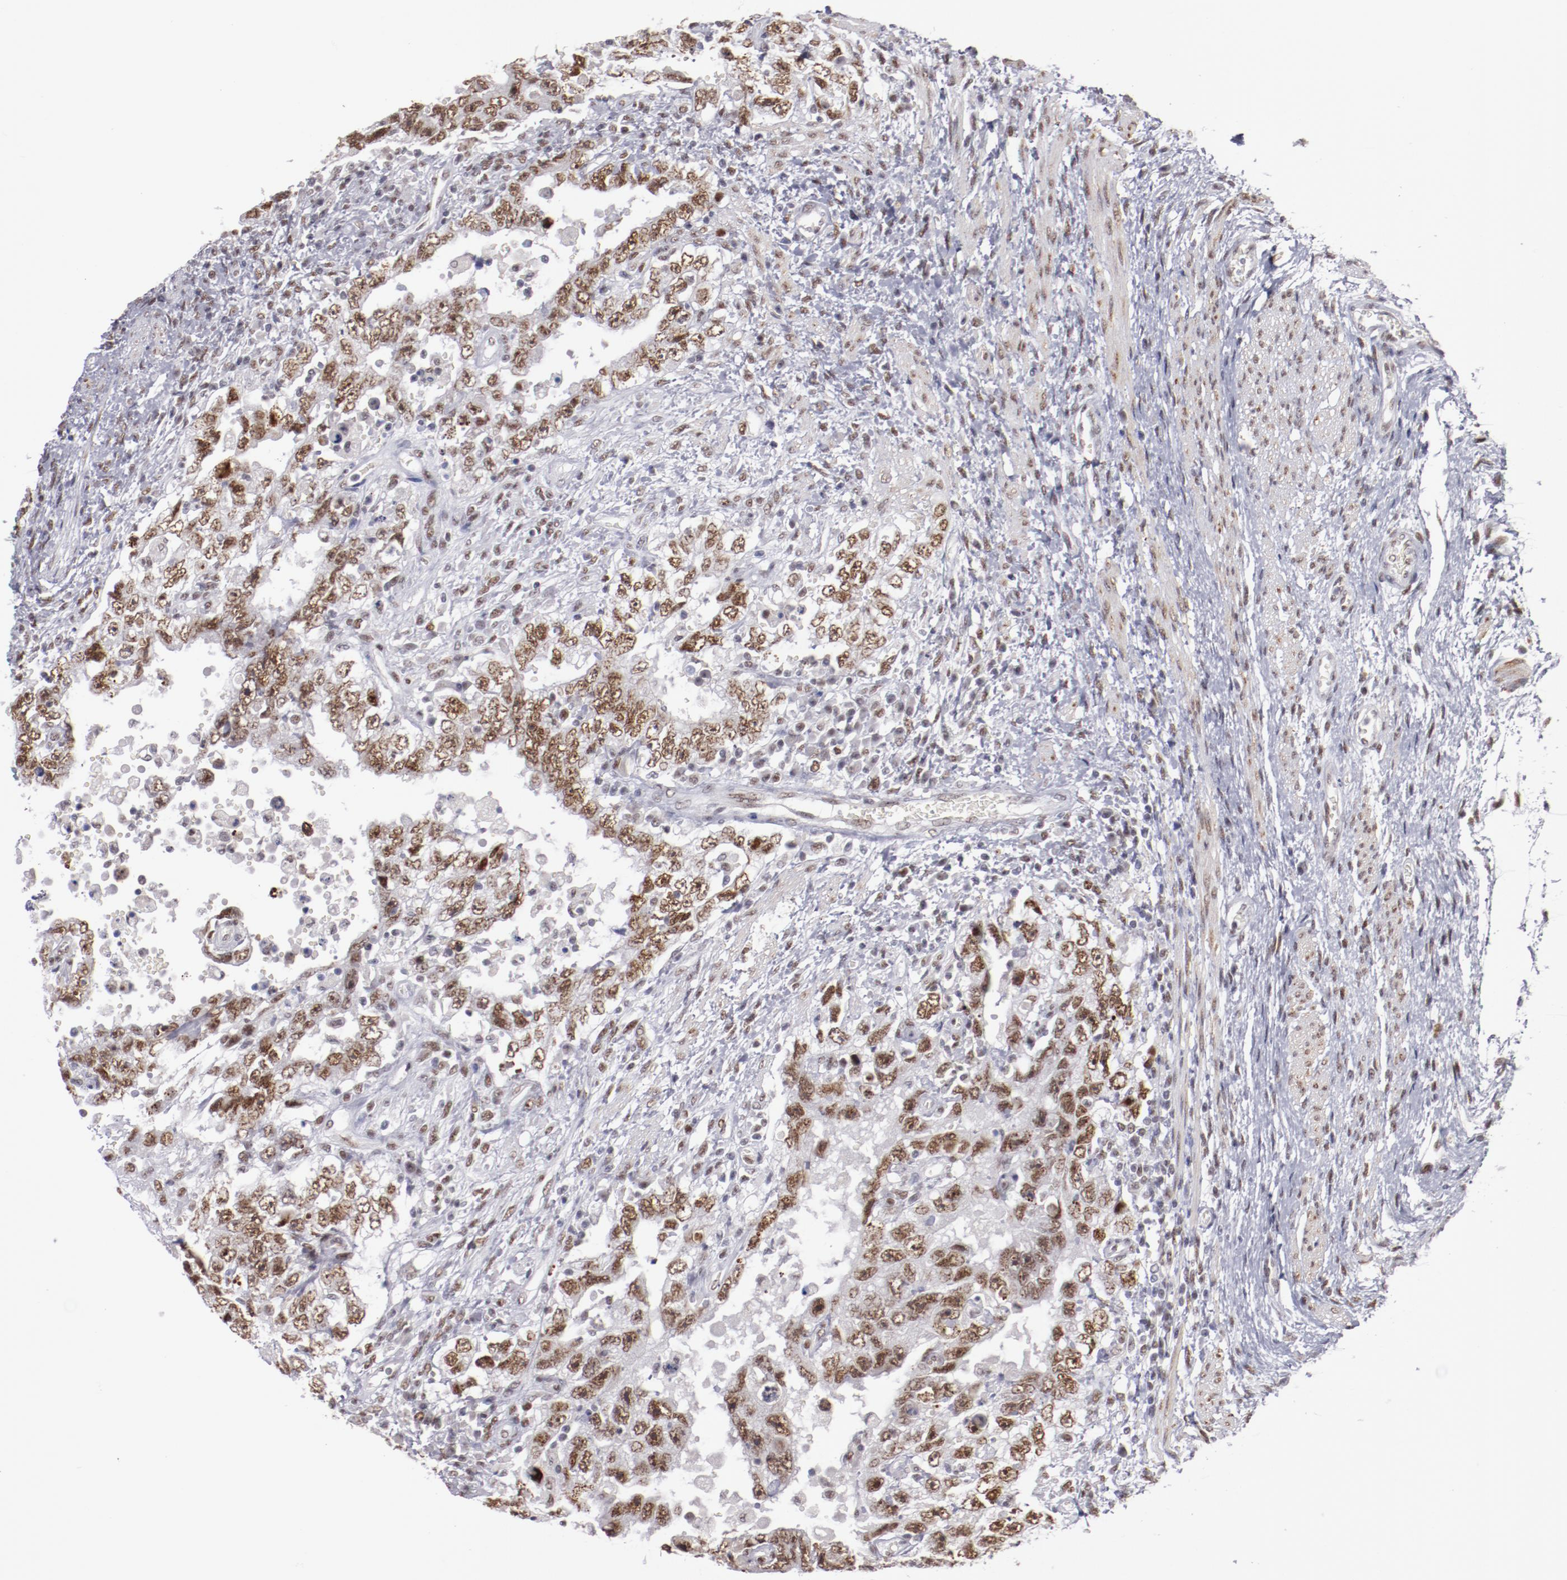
{"staining": {"intensity": "moderate", "quantity": ">75%", "location": "nuclear"}, "tissue": "testis cancer", "cell_type": "Tumor cells", "image_type": "cancer", "snomed": [{"axis": "morphology", "description": "Carcinoma, Embryonal, NOS"}, {"axis": "topography", "description": "Testis"}], "caption": "An IHC histopathology image of tumor tissue is shown. Protein staining in brown highlights moderate nuclear positivity in testis embryonal carcinoma within tumor cells. (DAB IHC with brightfield microscopy, high magnification).", "gene": "TFAP4", "patient": {"sex": "male", "age": 26}}